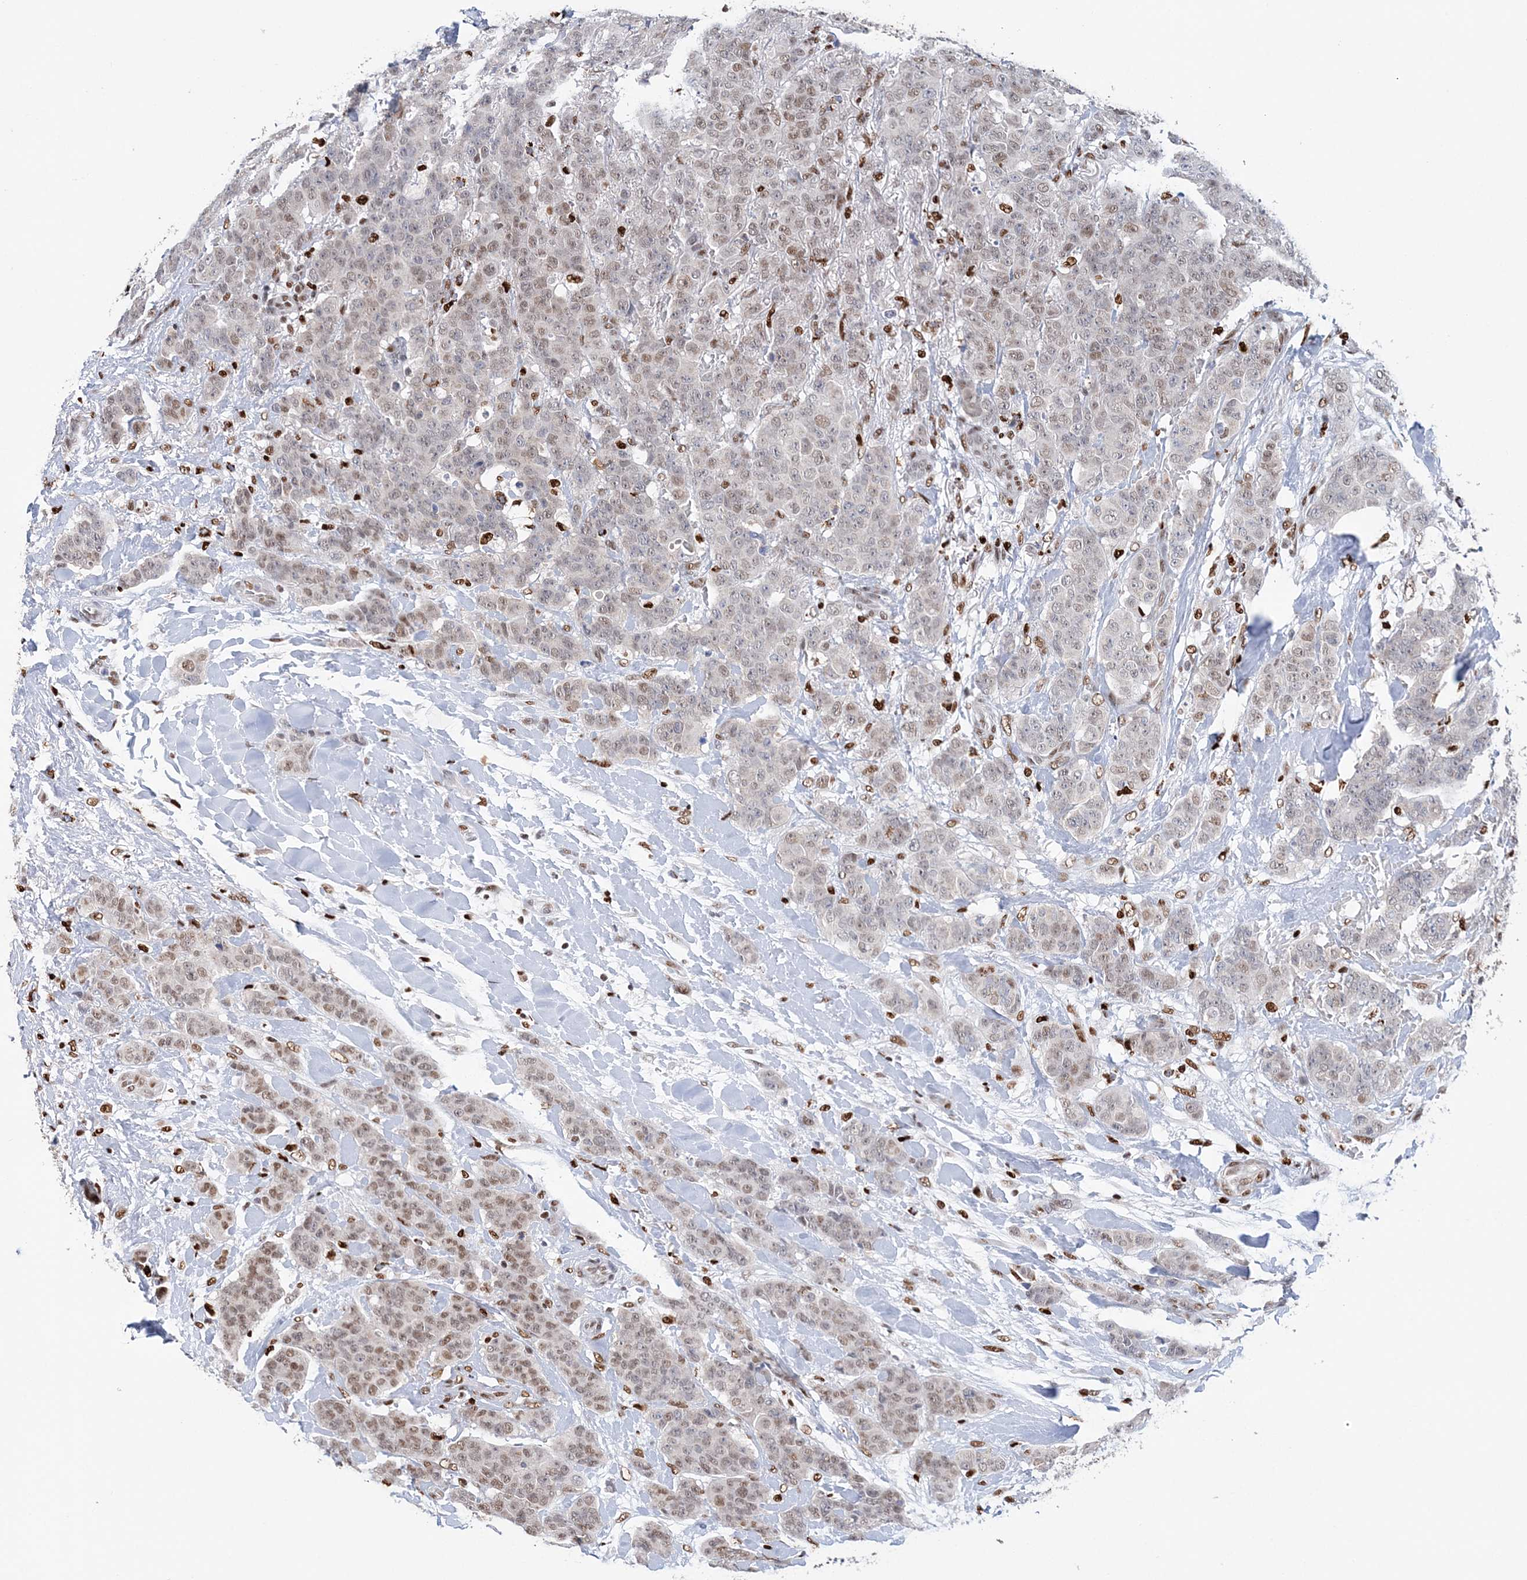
{"staining": {"intensity": "moderate", "quantity": "25%-75%", "location": "nuclear"}, "tissue": "breast cancer", "cell_type": "Tumor cells", "image_type": "cancer", "snomed": [{"axis": "morphology", "description": "Duct carcinoma"}, {"axis": "topography", "description": "Breast"}], "caption": "A brown stain highlights moderate nuclear staining of a protein in breast cancer tumor cells.", "gene": "NIT2", "patient": {"sex": "female", "age": 40}}